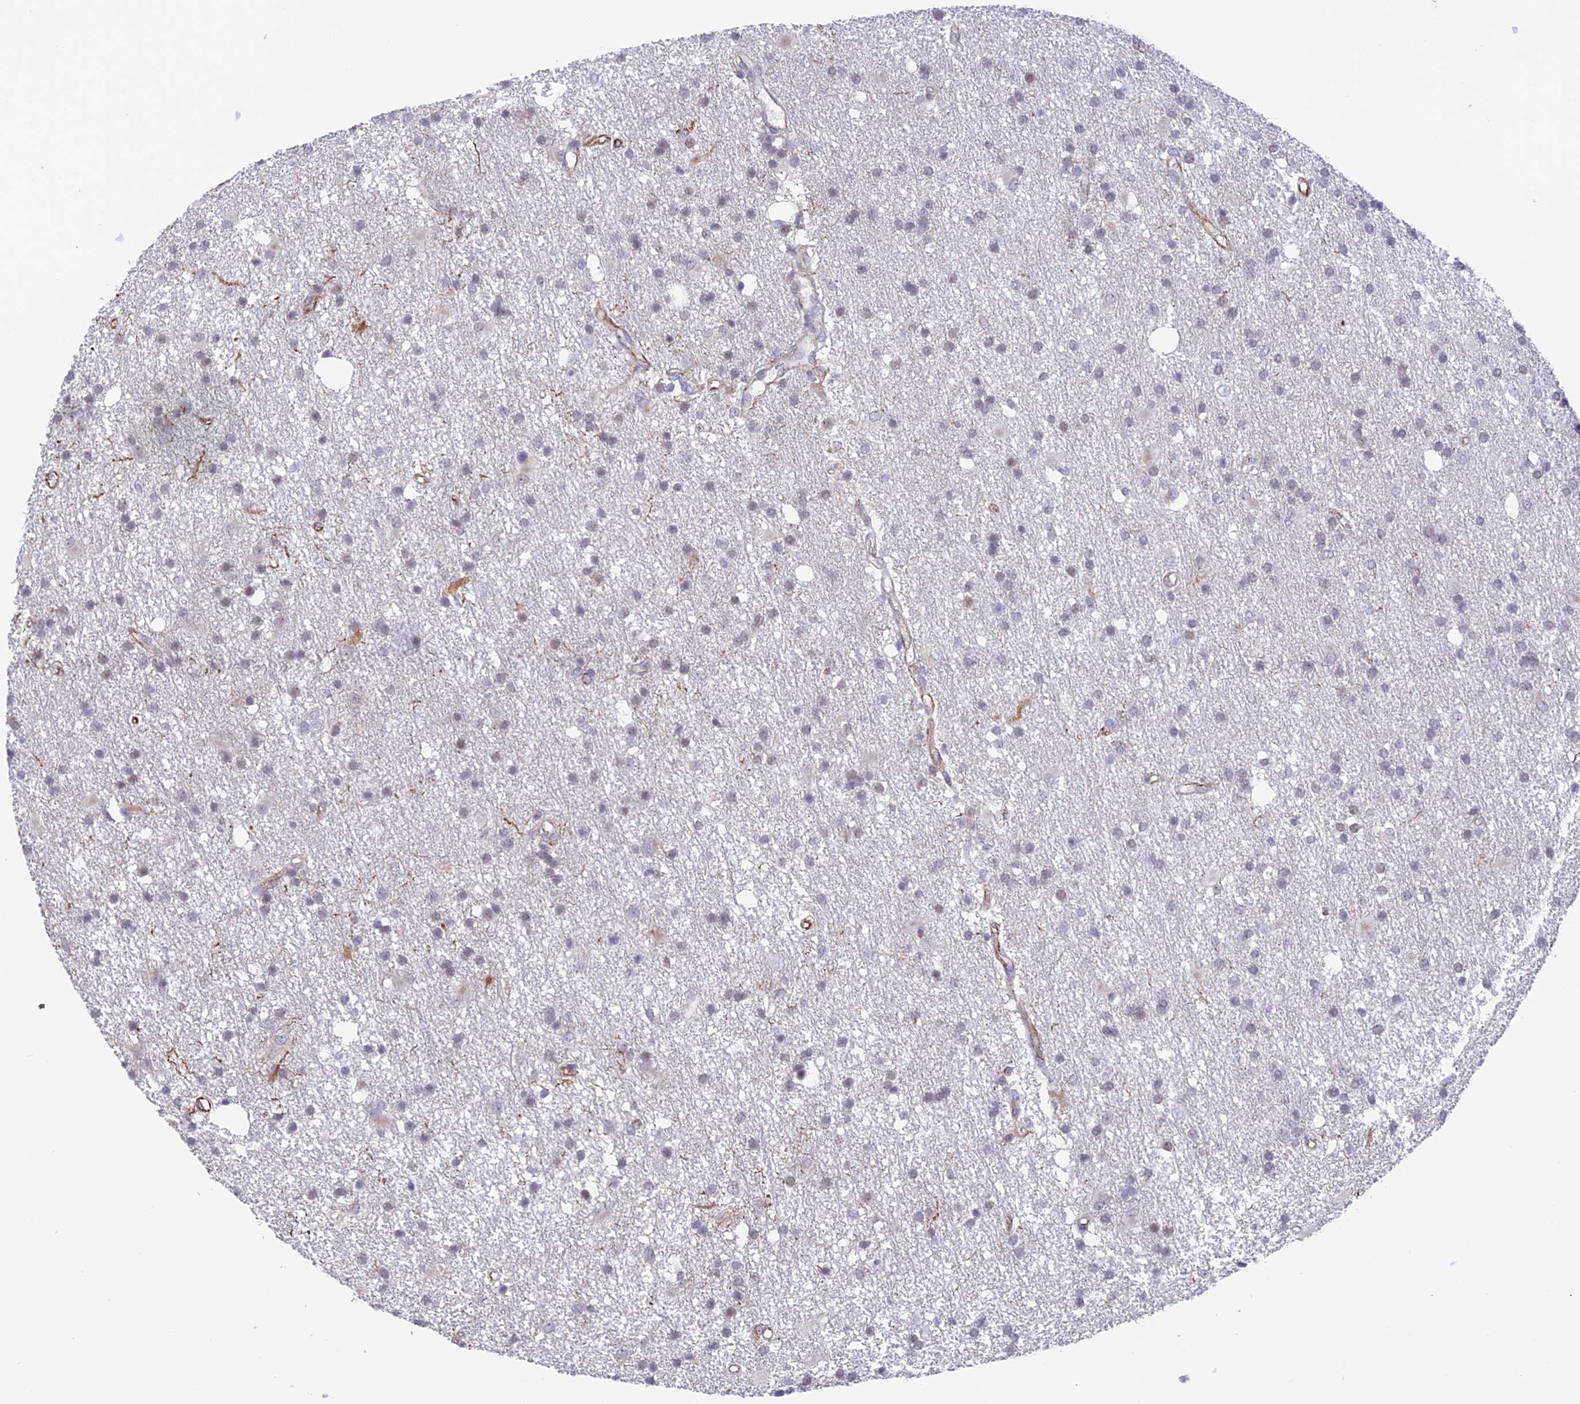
{"staining": {"intensity": "weak", "quantity": "<25%", "location": "nuclear"}, "tissue": "glioma", "cell_type": "Tumor cells", "image_type": "cancer", "snomed": [{"axis": "morphology", "description": "Glioma, malignant, High grade"}, {"axis": "topography", "description": "Brain"}], "caption": "High power microscopy micrograph of an IHC photomicrograph of glioma, revealing no significant positivity in tumor cells.", "gene": "ZNF652", "patient": {"sex": "male", "age": 77}}